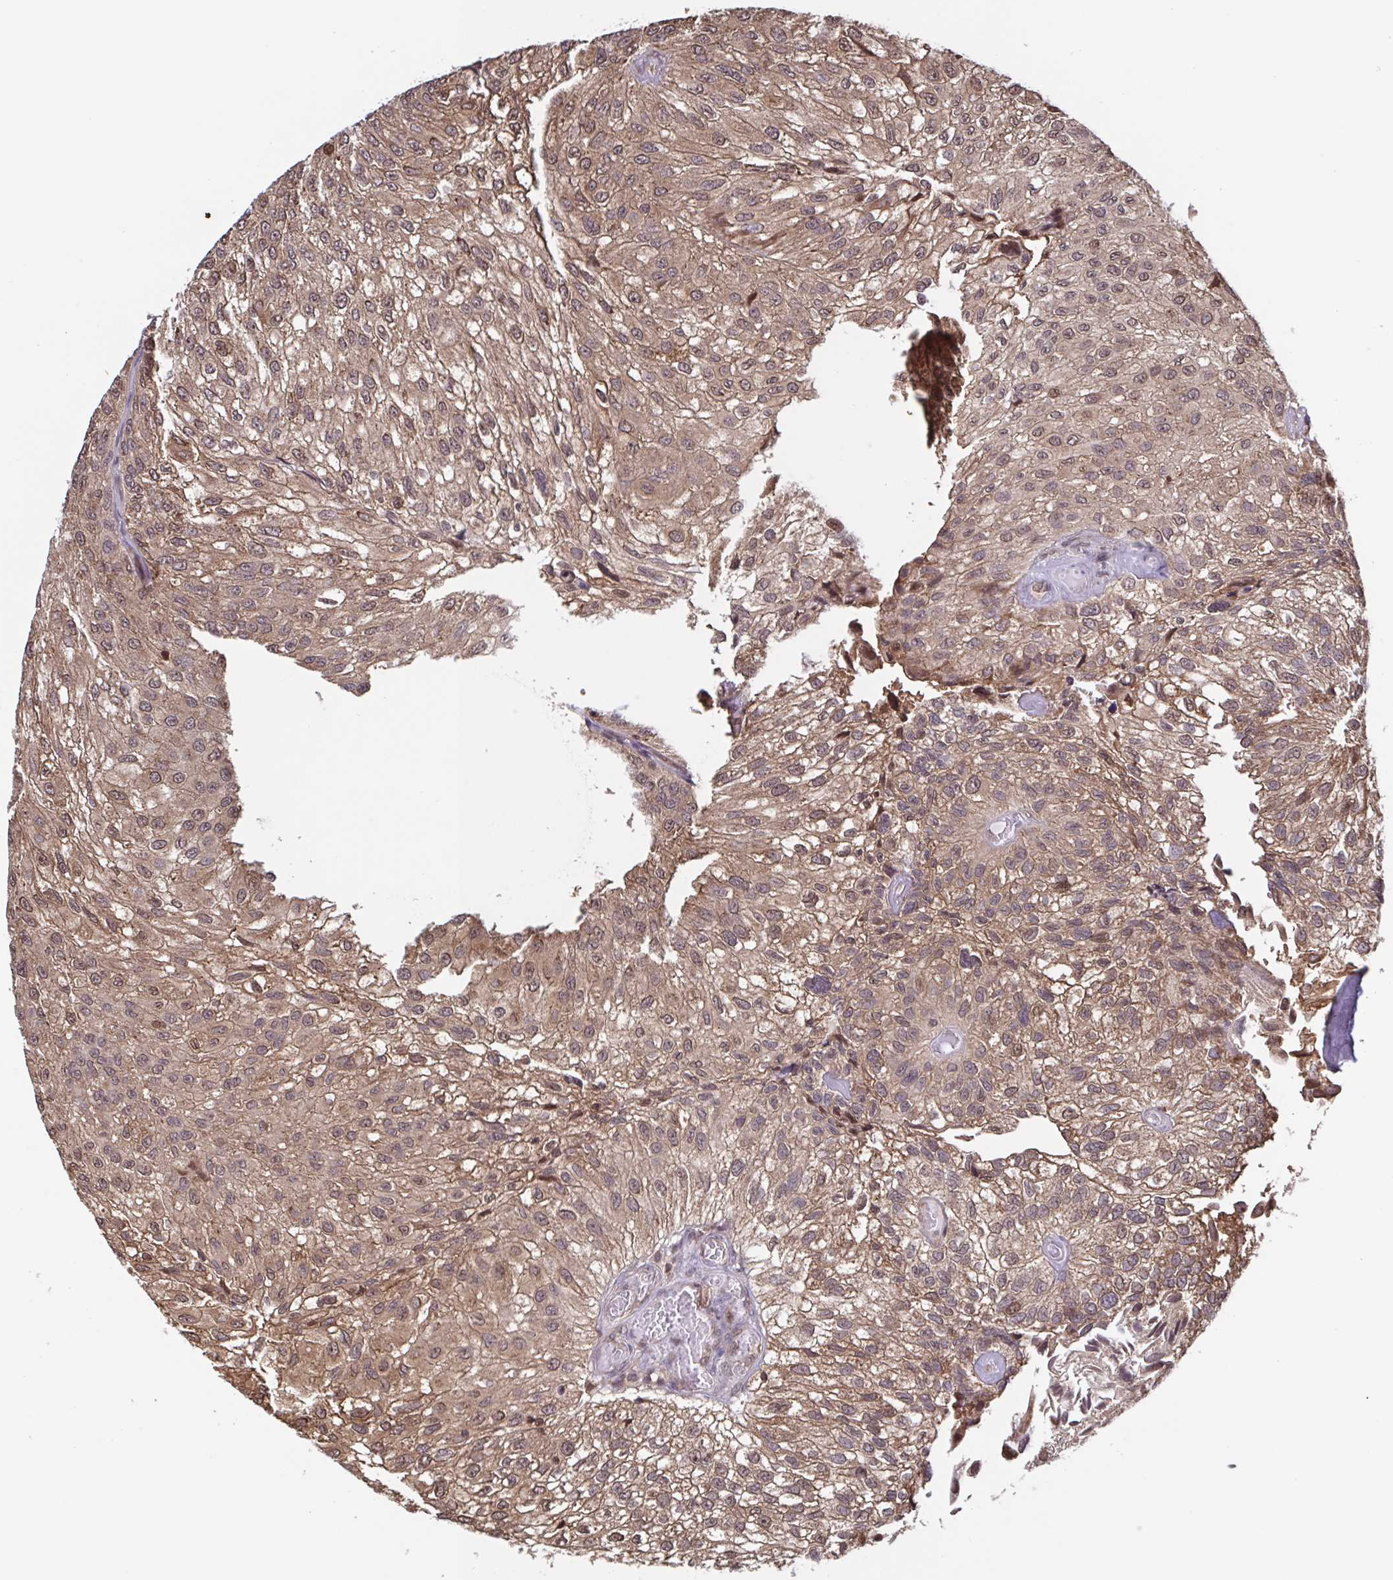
{"staining": {"intensity": "moderate", "quantity": ">75%", "location": "cytoplasmic/membranous,nuclear"}, "tissue": "urothelial cancer", "cell_type": "Tumor cells", "image_type": "cancer", "snomed": [{"axis": "morphology", "description": "Urothelial carcinoma, NOS"}, {"axis": "topography", "description": "Urinary bladder"}], "caption": "This micrograph displays IHC staining of human urothelial cancer, with medium moderate cytoplasmic/membranous and nuclear expression in approximately >75% of tumor cells.", "gene": "SEC63", "patient": {"sex": "male", "age": 87}}